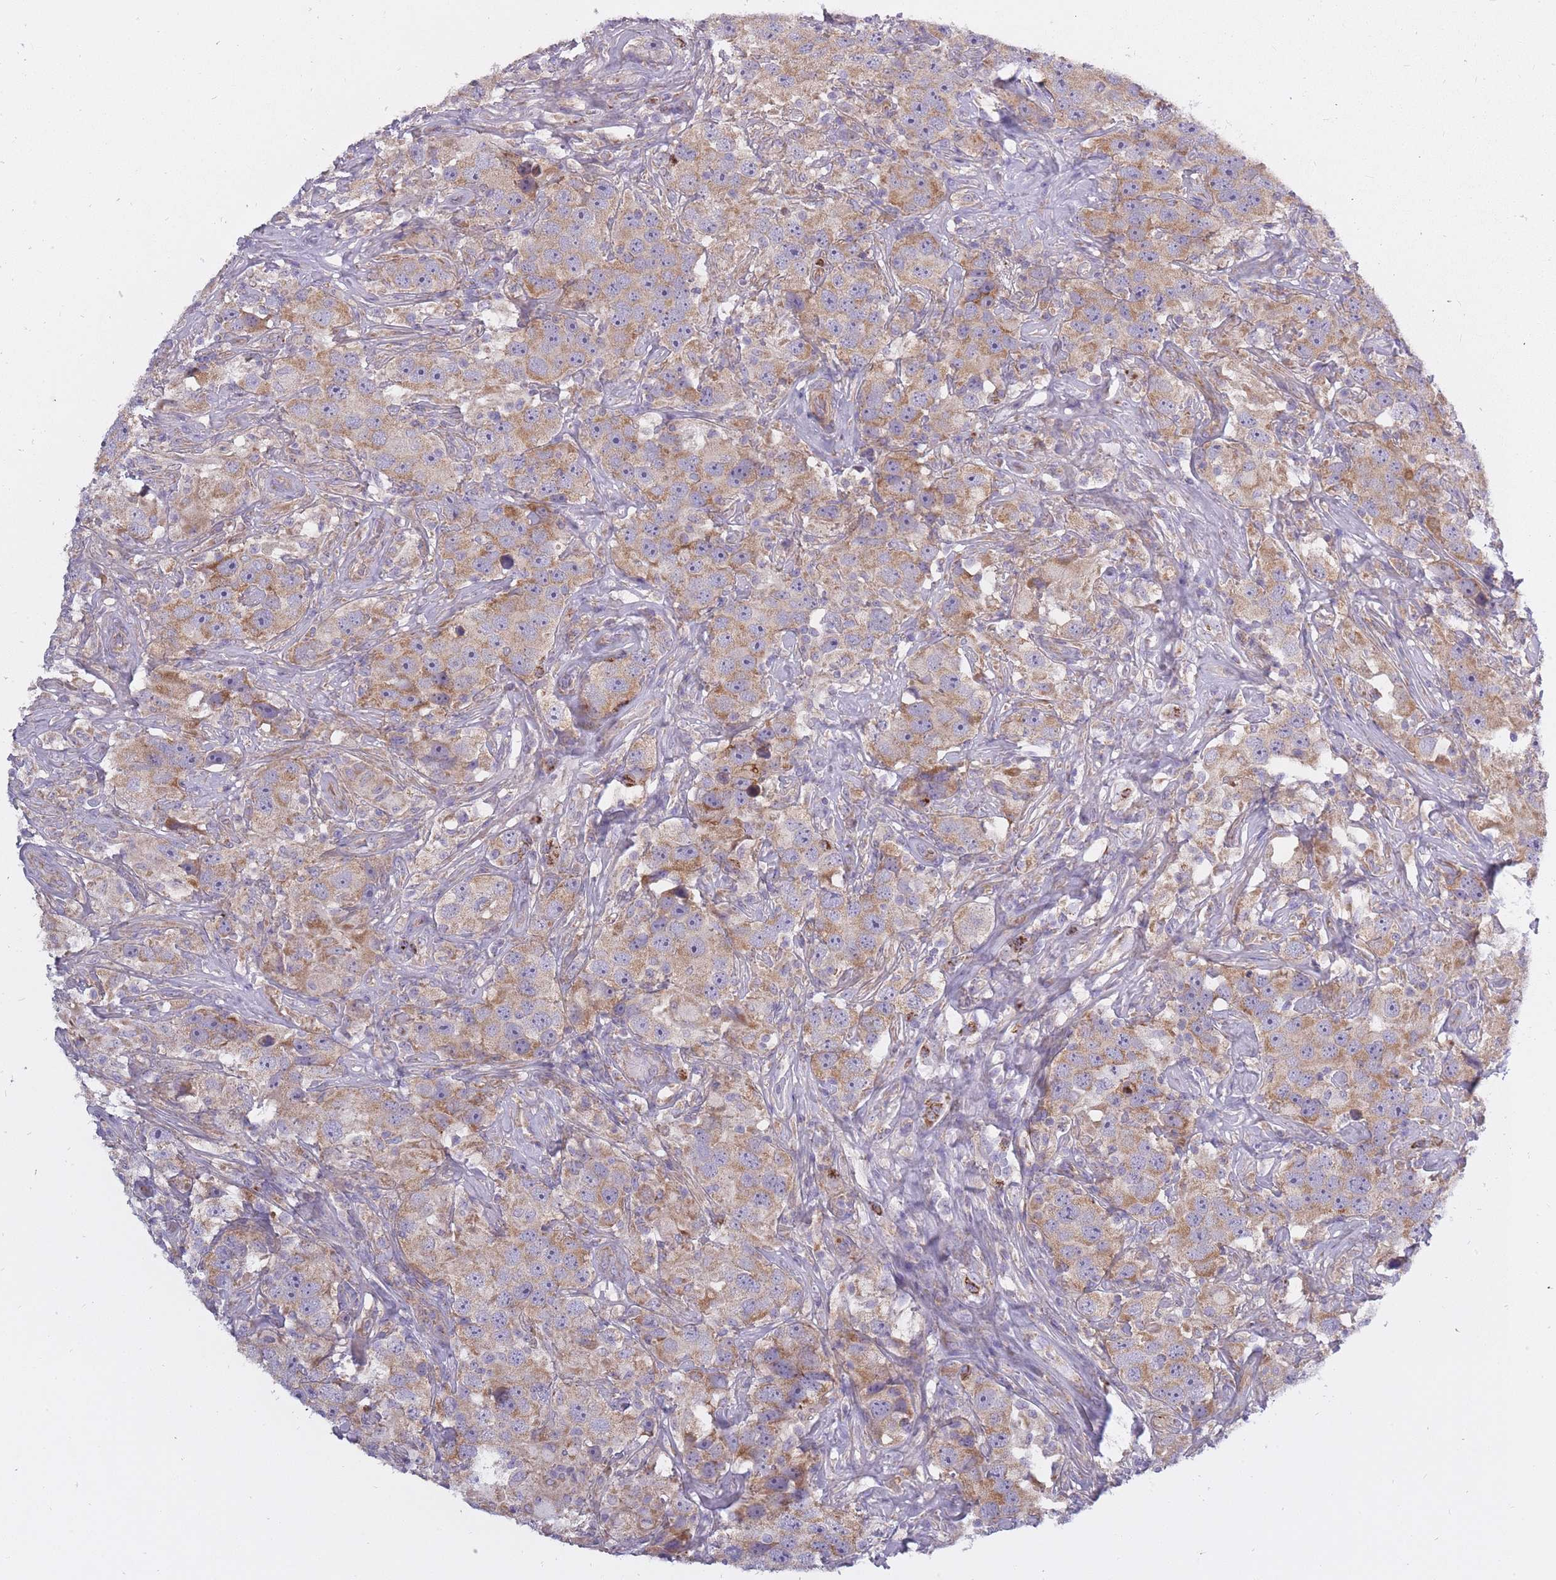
{"staining": {"intensity": "moderate", "quantity": ">75%", "location": "cytoplasmic/membranous"}, "tissue": "testis cancer", "cell_type": "Tumor cells", "image_type": "cancer", "snomed": [{"axis": "morphology", "description": "Seminoma, NOS"}, {"axis": "topography", "description": "Testis"}], "caption": "Human testis cancer (seminoma) stained with a protein marker reveals moderate staining in tumor cells.", "gene": "ALKBH4", "patient": {"sex": "male", "age": 49}}